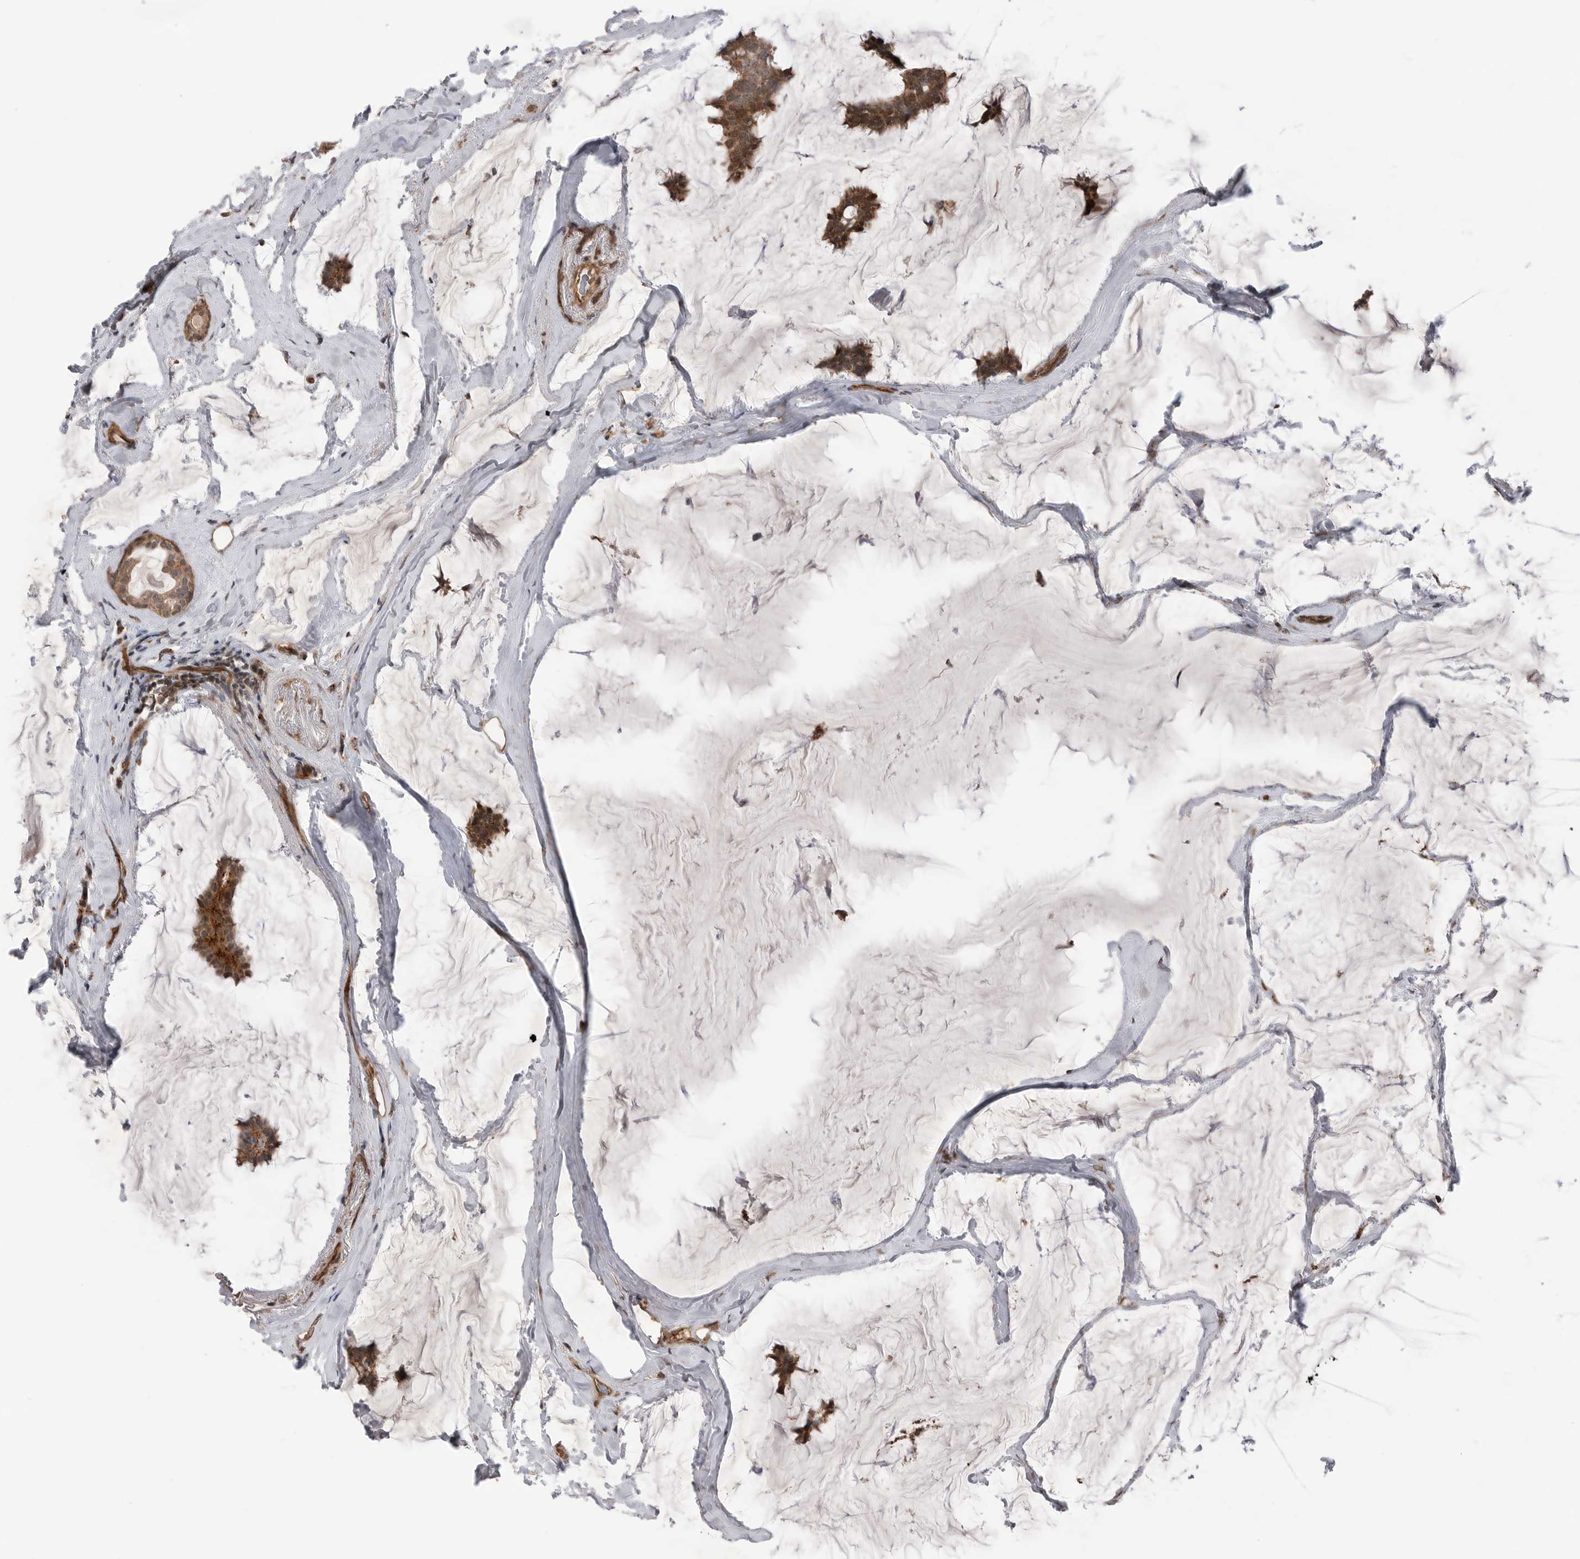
{"staining": {"intensity": "moderate", "quantity": ">75%", "location": "cytoplasmic/membranous"}, "tissue": "breast cancer", "cell_type": "Tumor cells", "image_type": "cancer", "snomed": [{"axis": "morphology", "description": "Duct carcinoma"}, {"axis": "topography", "description": "Breast"}], "caption": "Moderate cytoplasmic/membranous staining for a protein is present in approximately >75% of tumor cells of breast cancer (intraductal carcinoma) using immunohistochemistry (IHC).", "gene": "PEAK1", "patient": {"sex": "female", "age": 93}}